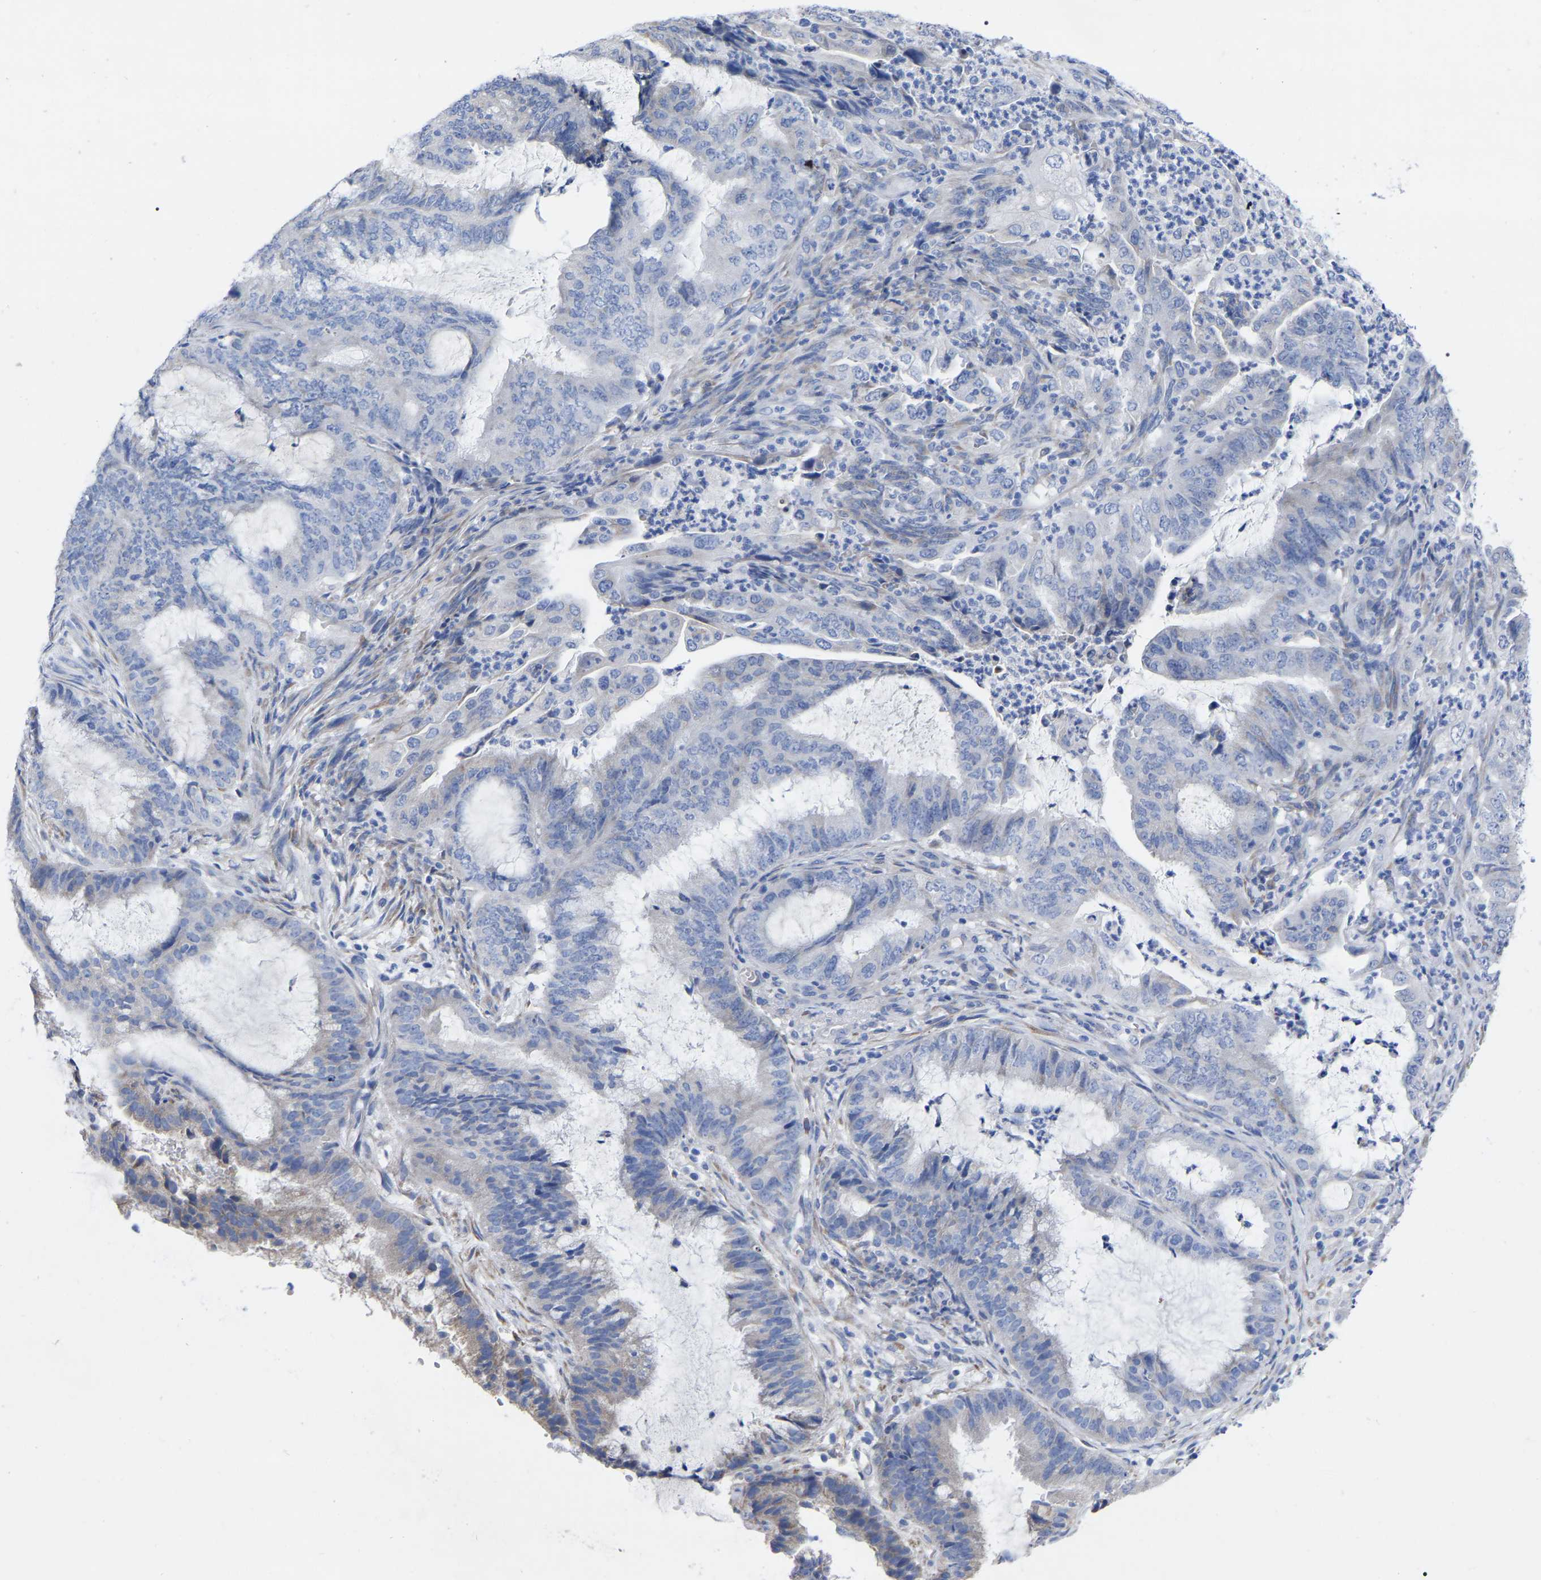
{"staining": {"intensity": "negative", "quantity": "none", "location": "none"}, "tissue": "endometrial cancer", "cell_type": "Tumor cells", "image_type": "cancer", "snomed": [{"axis": "morphology", "description": "Adenocarcinoma, NOS"}, {"axis": "topography", "description": "Endometrium"}], "caption": "Endometrial adenocarcinoma was stained to show a protein in brown. There is no significant staining in tumor cells.", "gene": "GDF3", "patient": {"sex": "female", "age": 51}}